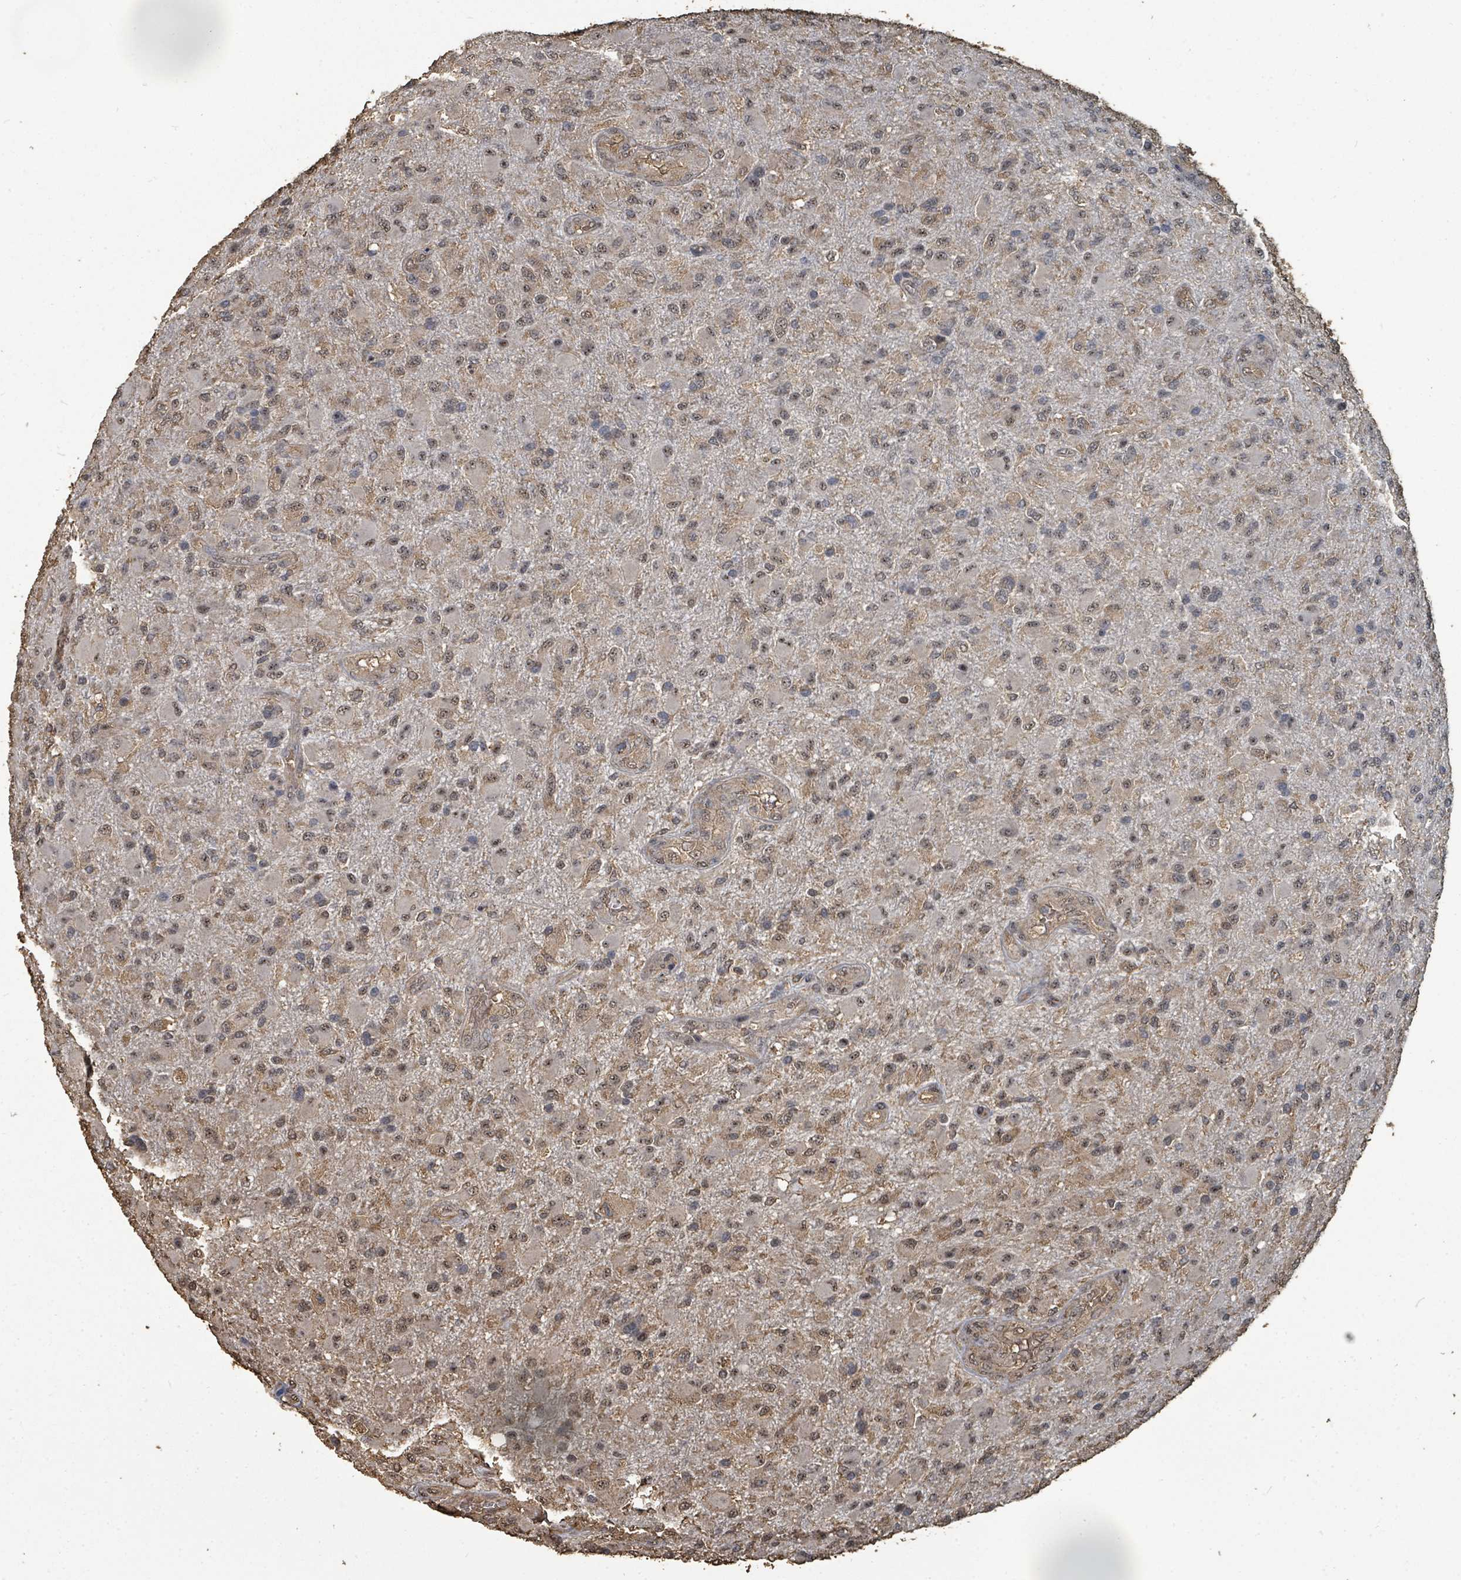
{"staining": {"intensity": "moderate", "quantity": "25%-75%", "location": "nuclear"}, "tissue": "glioma", "cell_type": "Tumor cells", "image_type": "cancer", "snomed": [{"axis": "morphology", "description": "Glioma, malignant, Low grade"}, {"axis": "topography", "description": "Brain"}], "caption": "The immunohistochemical stain highlights moderate nuclear staining in tumor cells of malignant glioma (low-grade) tissue.", "gene": "C6orf52", "patient": {"sex": "male", "age": 65}}